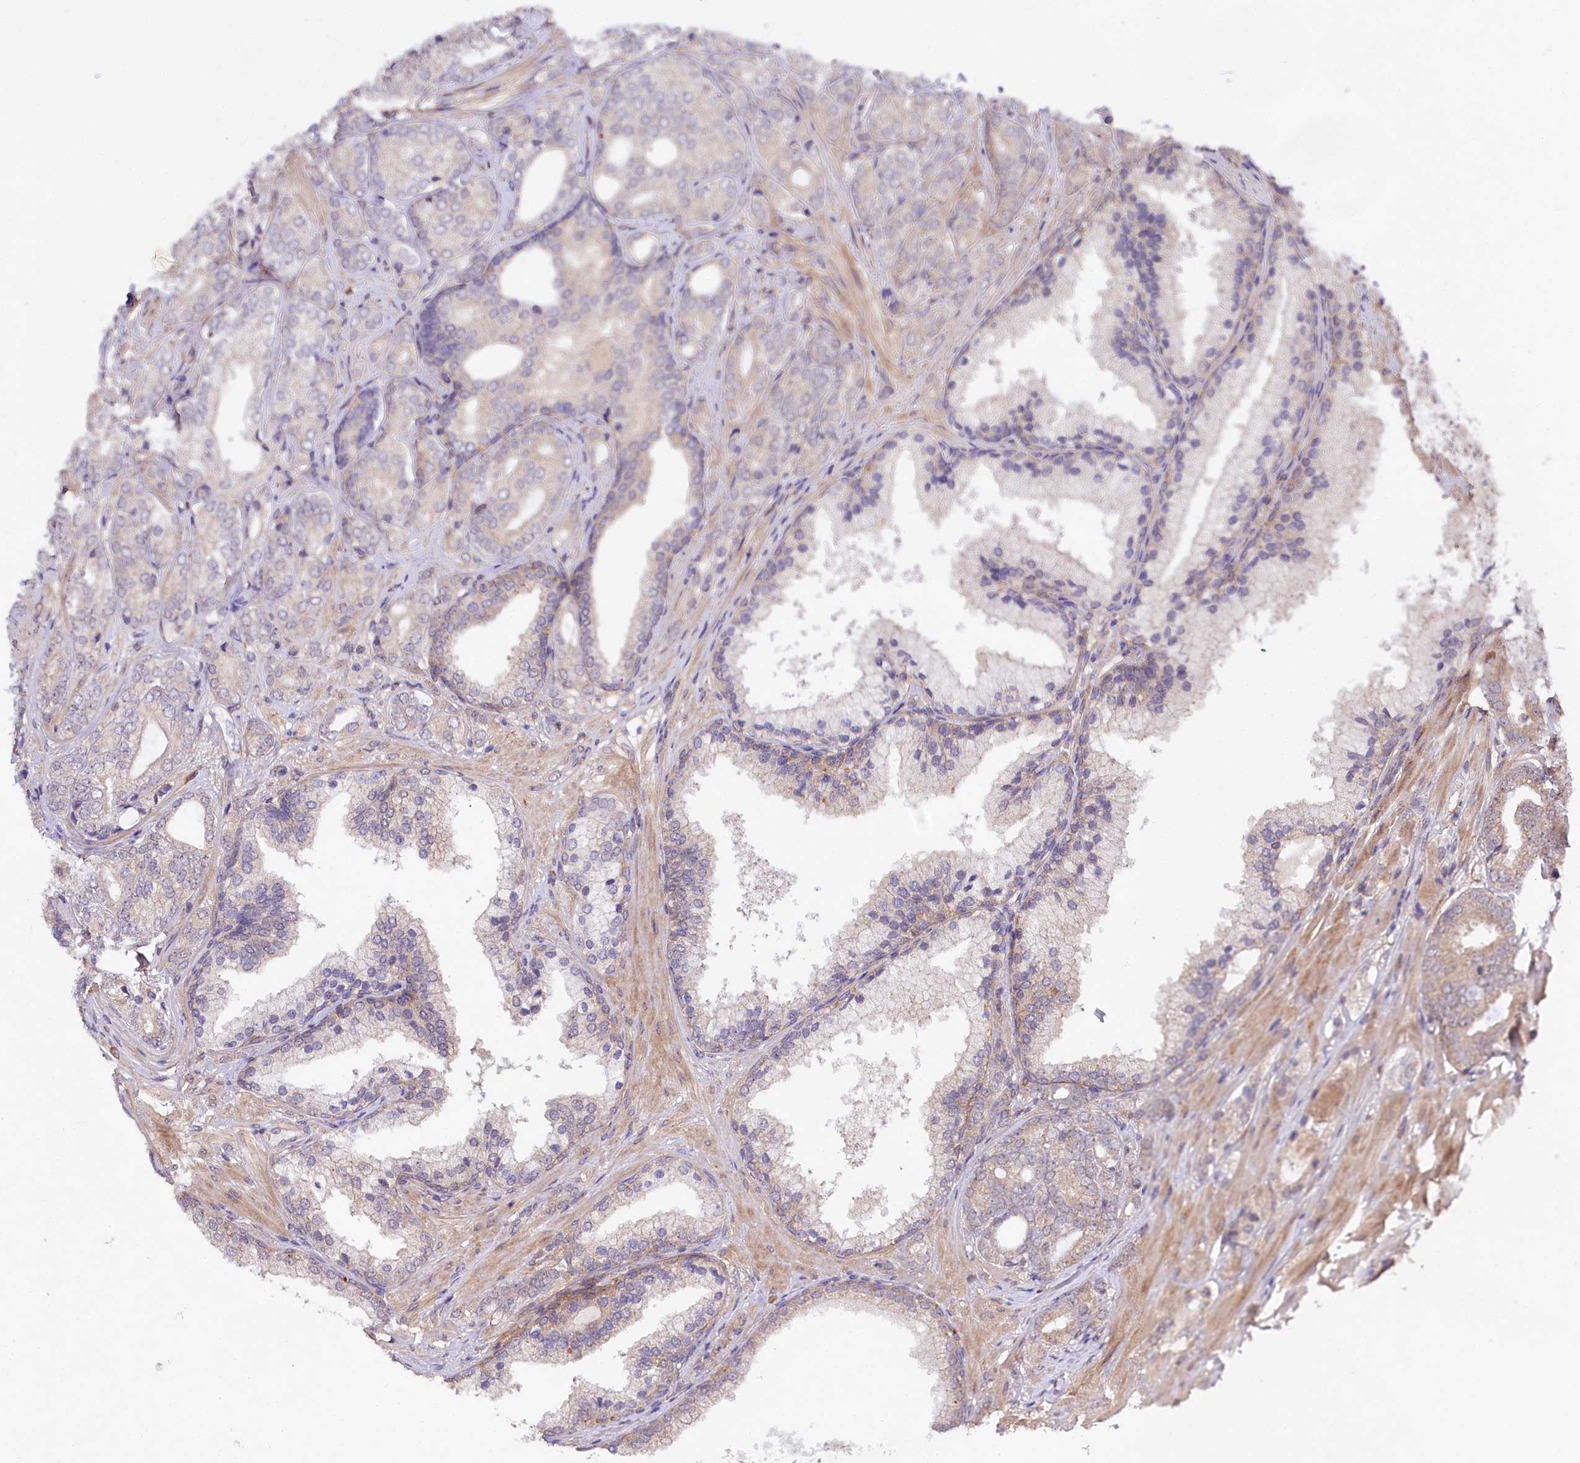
{"staining": {"intensity": "weak", "quantity": "<25%", "location": "cytoplasmic/membranous"}, "tissue": "prostate cancer", "cell_type": "Tumor cells", "image_type": "cancer", "snomed": [{"axis": "morphology", "description": "Adenocarcinoma, High grade"}, {"axis": "topography", "description": "Prostate"}], "caption": "Immunohistochemistry photomicrograph of prostate cancer stained for a protein (brown), which reveals no staining in tumor cells.", "gene": "PHLDB1", "patient": {"sex": "male", "age": 60}}